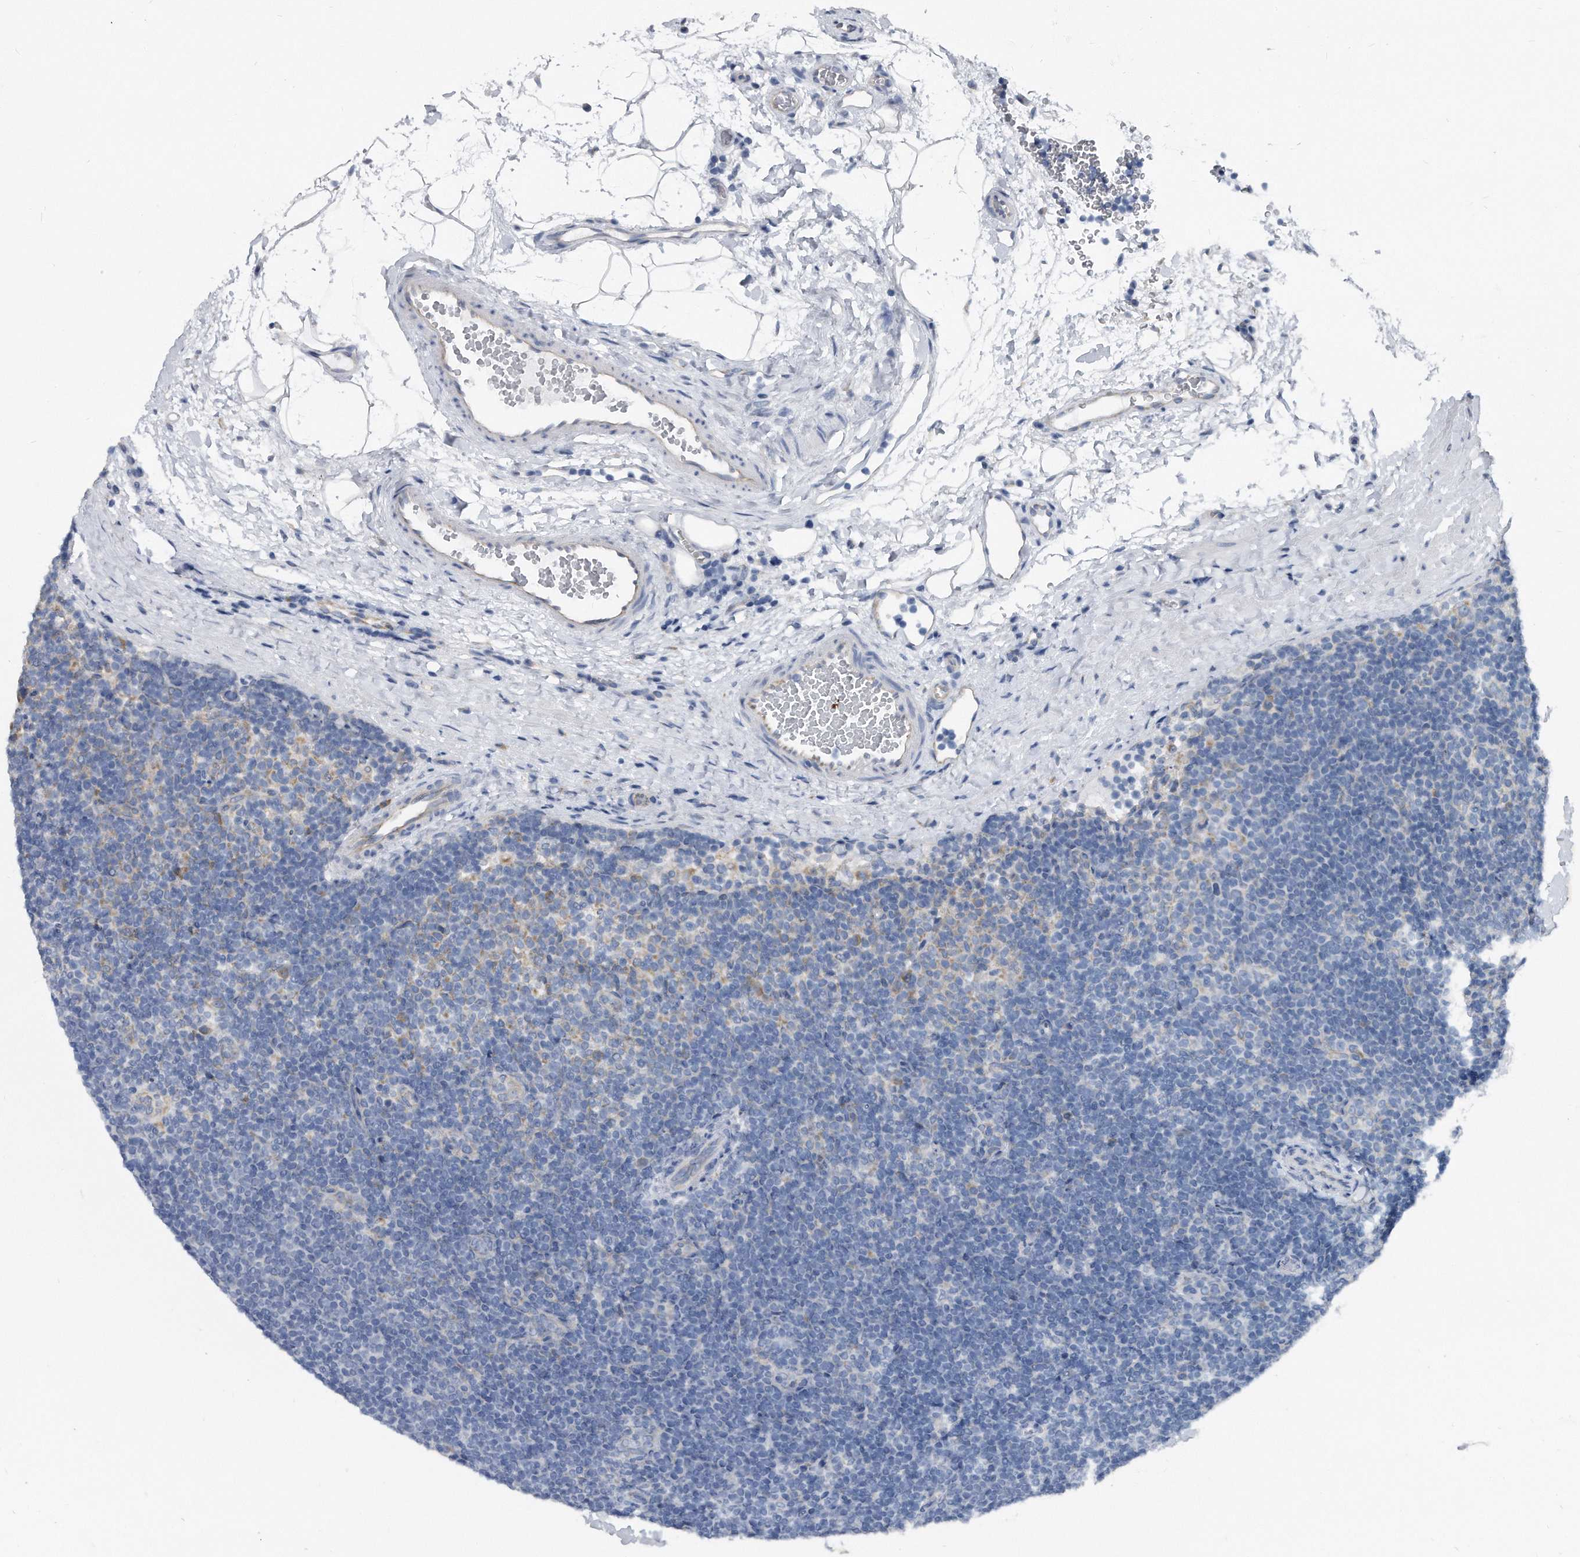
{"staining": {"intensity": "negative", "quantity": "none", "location": "none"}, "tissue": "lymphoma", "cell_type": "Tumor cells", "image_type": "cancer", "snomed": [{"axis": "morphology", "description": "Hodgkin's disease, NOS"}, {"axis": "topography", "description": "Lymph node"}], "caption": "Tumor cells are negative for protein expression in human Hodgkin's disease.", "gene": "CCDC47", "patient": {"sex": "female", "age": 57}}